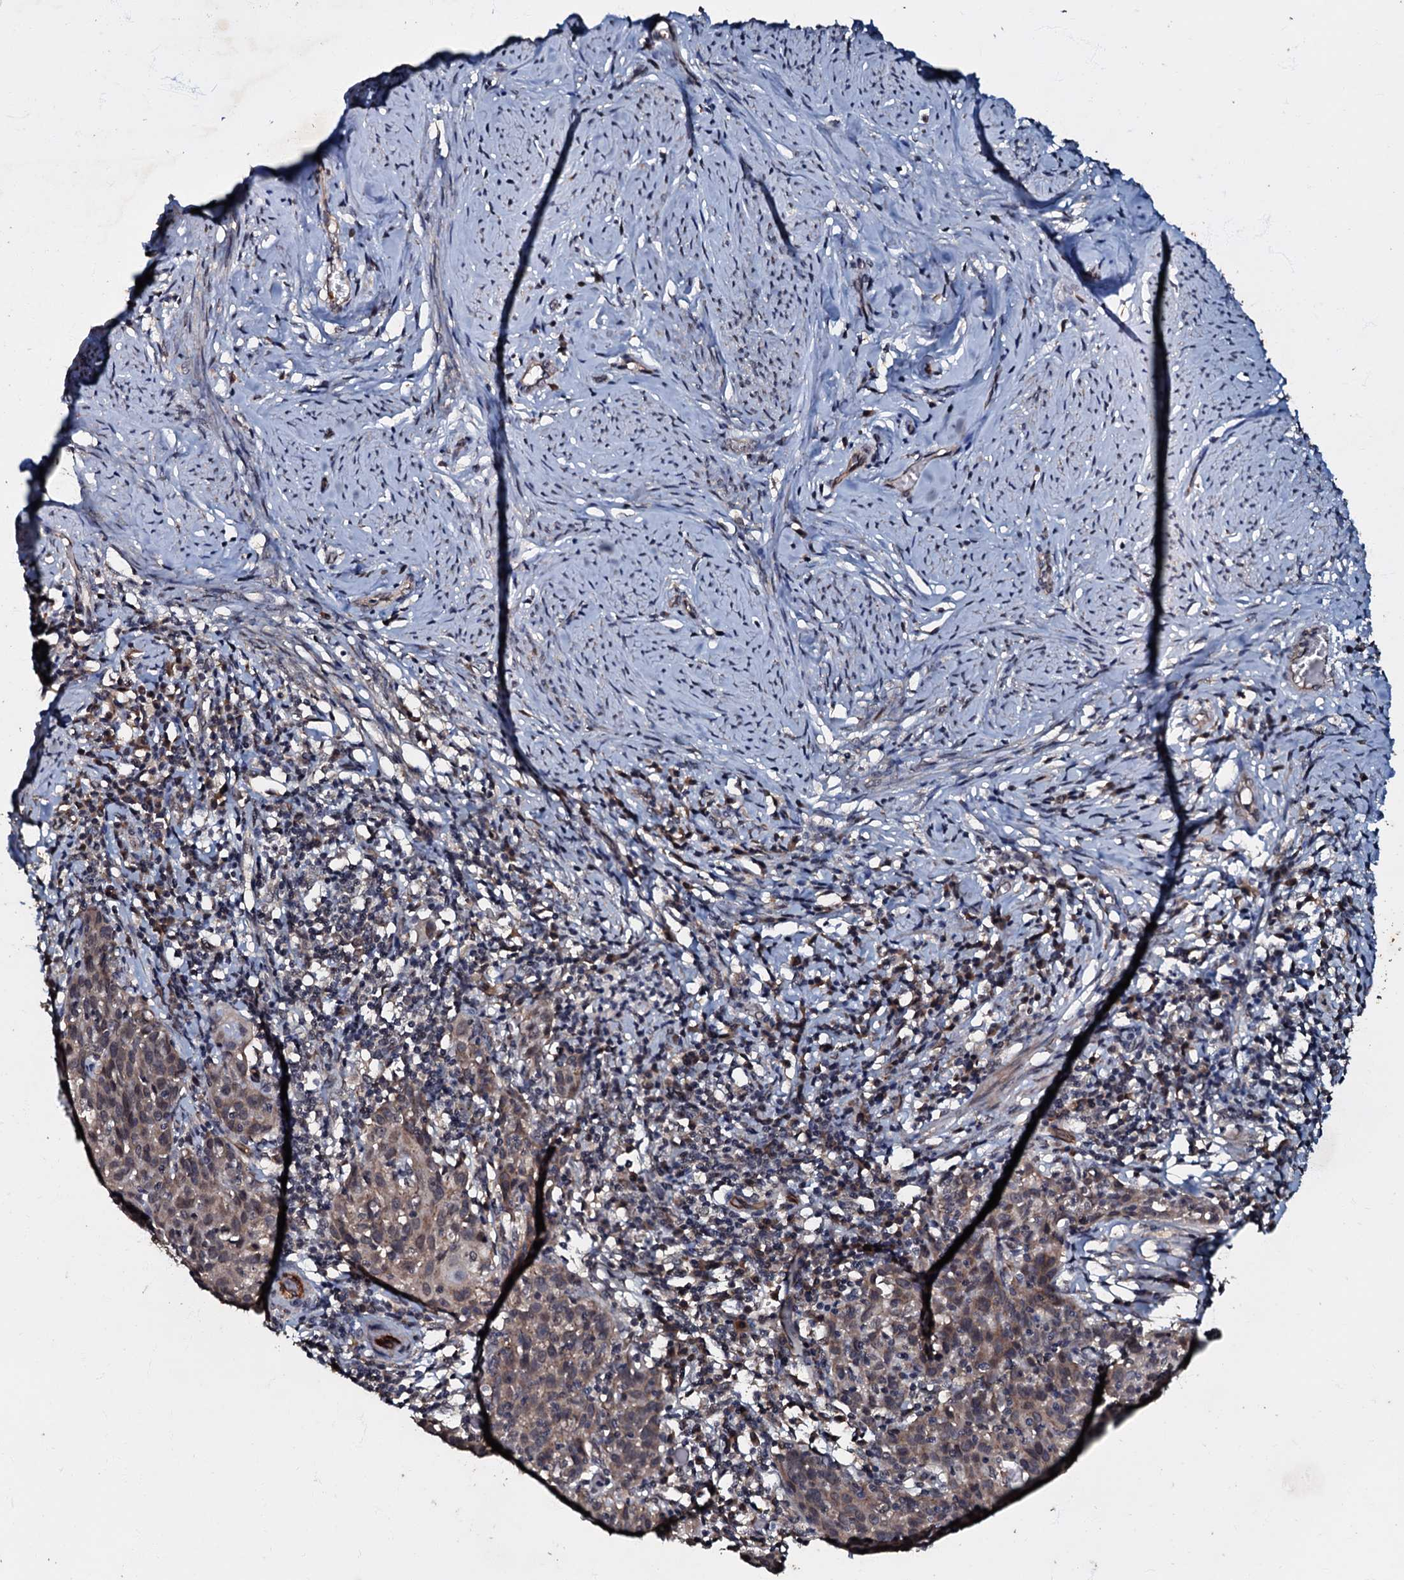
{"staining": {"intensity": "moderate", "quantity": ">75%", "location": "cytoplasmic/membranous"}, "tissue": "cervical cancer", "cell_type": "Tumor cells", "image_type": "cancer", "snomed": [{"axis": "morphology", "description": "Squamous cell carcinoma, NOS"}, {"axis": "topography", "description": "Cervix"}], "caption": "The histopathology image reveals immunohistochemical staining of cervical cancer. There is moderate cytoplasmic/membranous staining is seen in approximately >75% of tumor cells.", "gene": "MANSC4", "patient": {"sex": "female", "age": 50}}